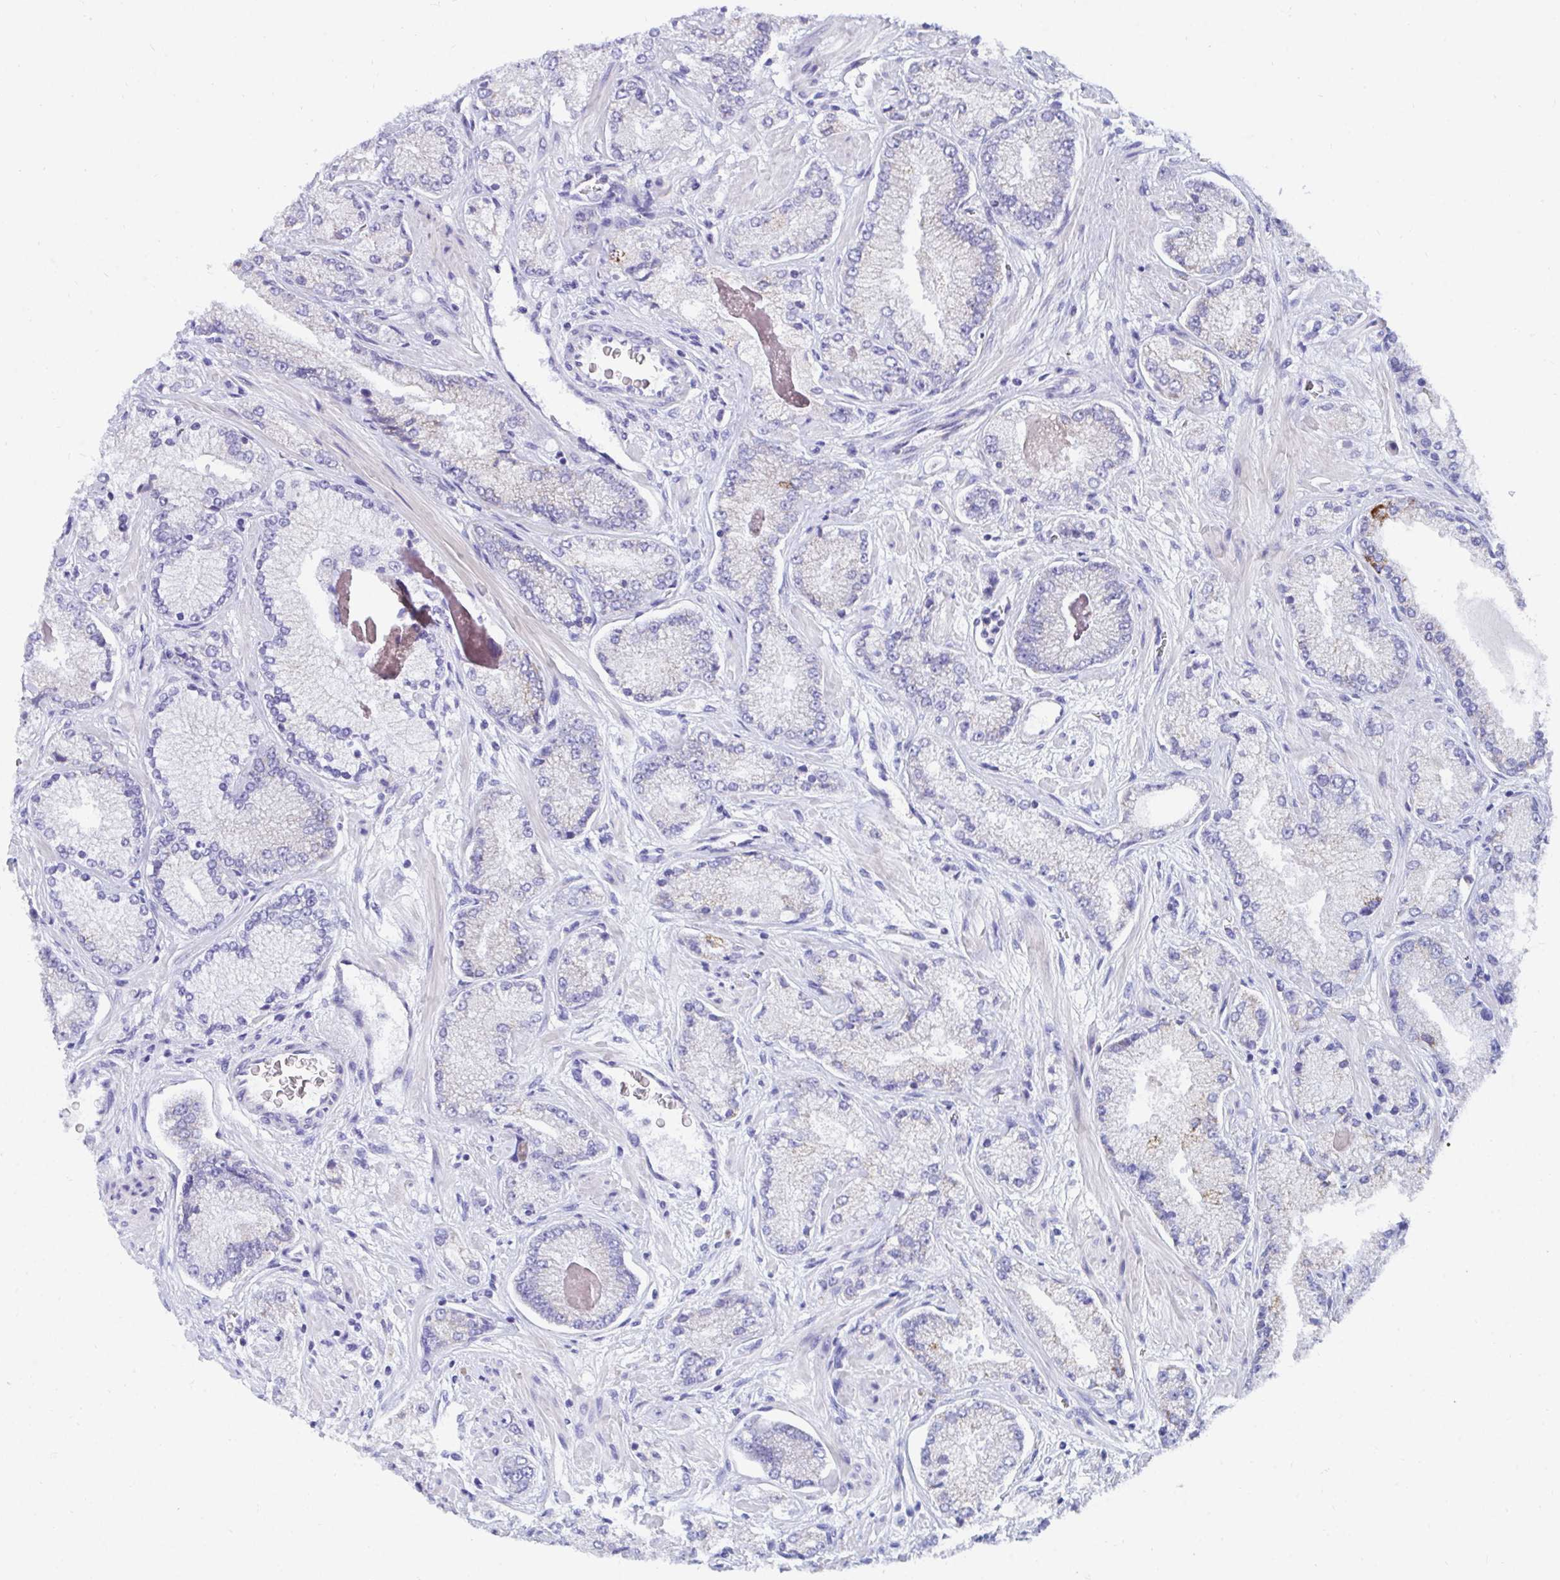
{"staining": {"intensity": "negative", "quantity": "none", "location": "none"}, "tissue": "prostate cancer", "cell_type": "Tumor cells", "image_type": "cancer", "snomed": [{"axis": "morphology", "description": "Normal tissue, NOS"}, {"axis": "morphology", "description": "Adenocarcinoma, High grade"}, {"axis": "topography", "description": "Prostate"}, {"axis": "topography", "description": "Peripheral nerve tissue"}], "caption": "IHC photomicrograph of neoplastic tissue: adenocarcinoma (high-grade) (prostate) stained with DAB displays no significant protein staining in tumor cells.", "gene": "PC", "patient": {"sex": "male", "age": 68}}